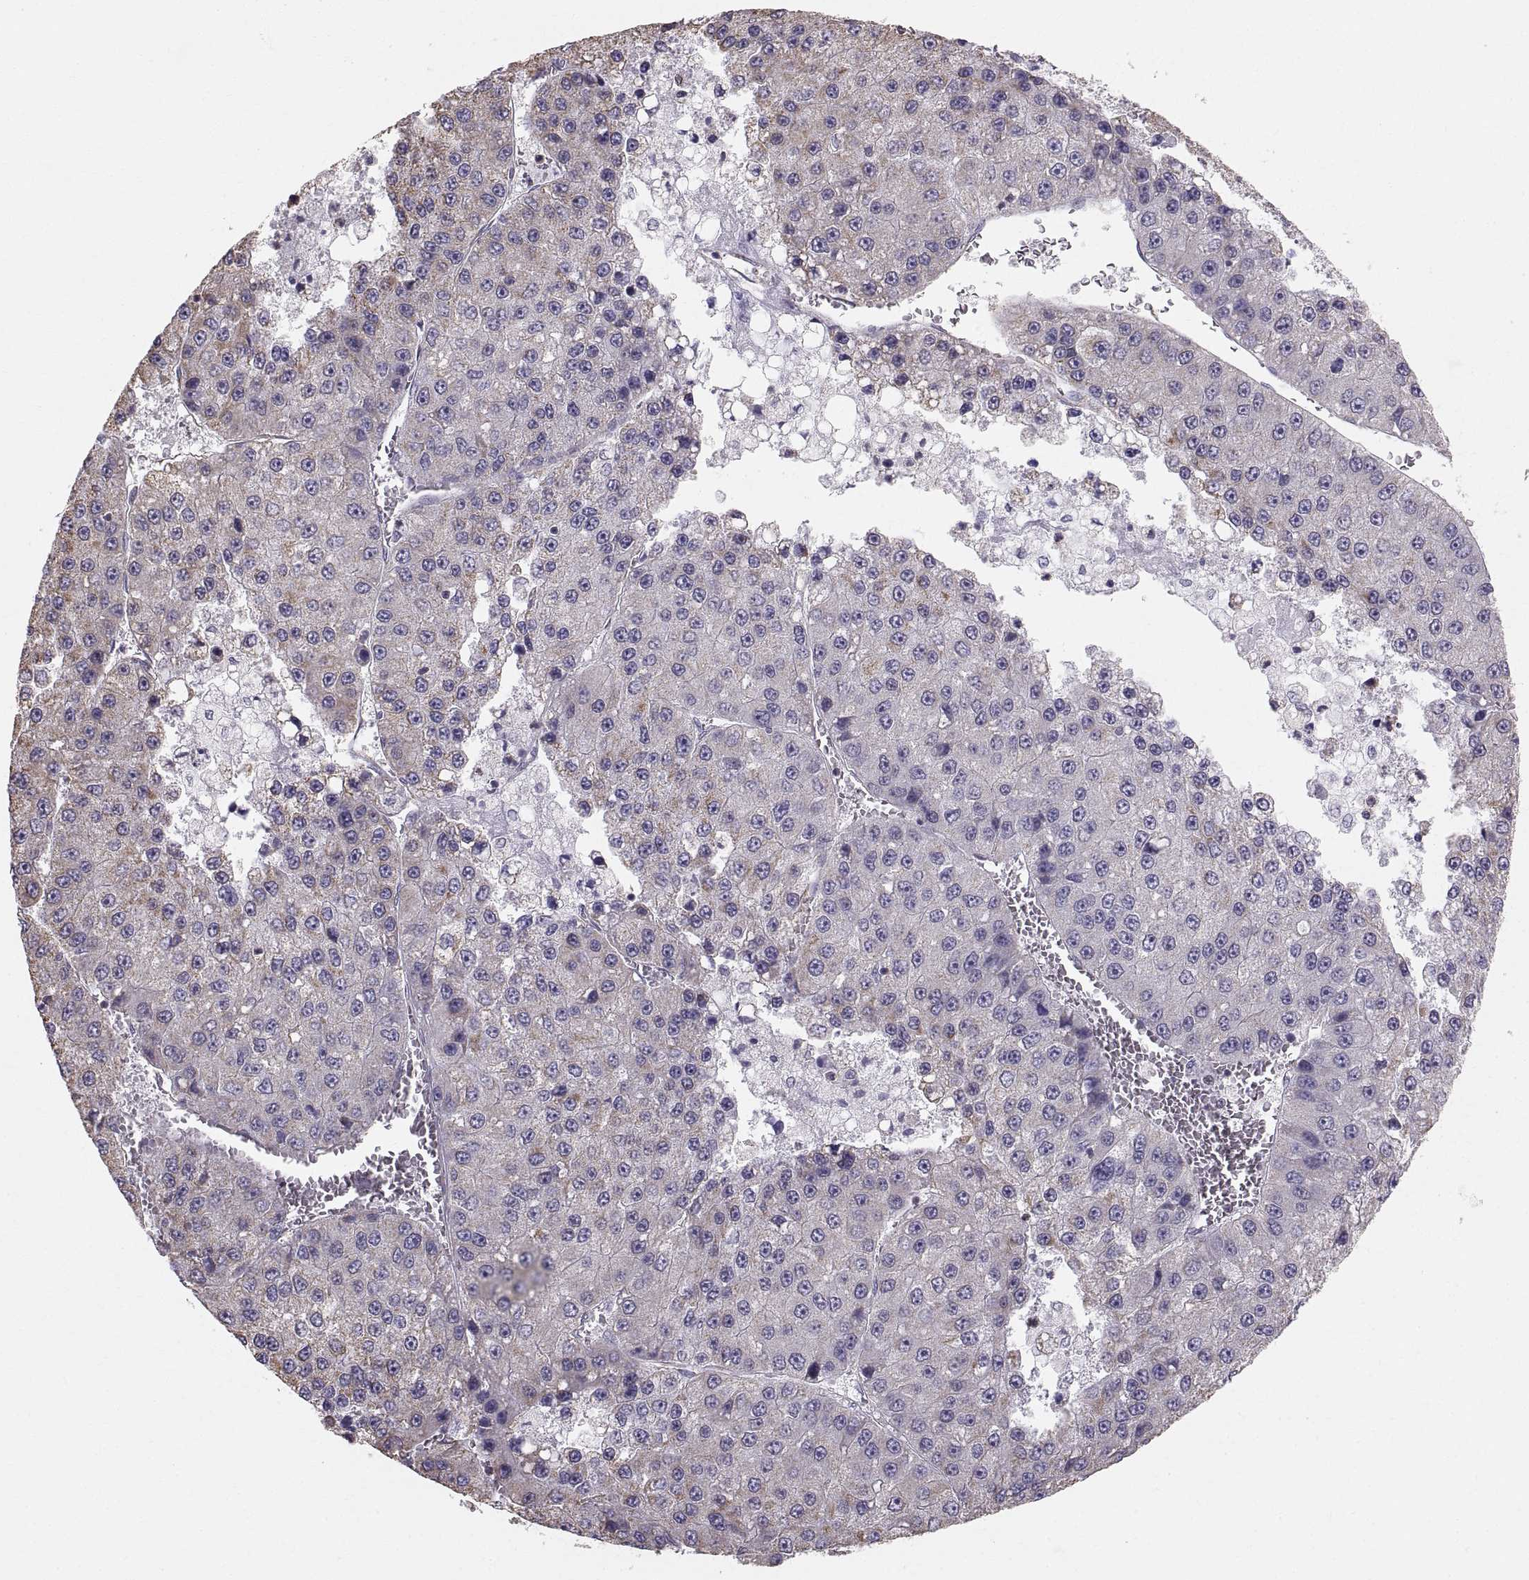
{"staining": {"intensity": "moderate", "quantity": "<25%", "location": "cytoplasmic/membranous"}, "tissue": "liver cancer", "cell_type": "Tumor cells", "image_type": "cancer", "snomed": [{"axis": "morphology", "description": "Carcinoma, Hepatocellular, NOS"}, {"axis": "topography", "description": "Liver"}], "caption": "This is a histology image of immunohistochemistry staining of liver hepatocellular carcinoma, which shows moderate staining in the cytoplasmic/membranous of tumor cells.", "gene": "STMND1", "patient": {"sex": "female", "age": 73}}